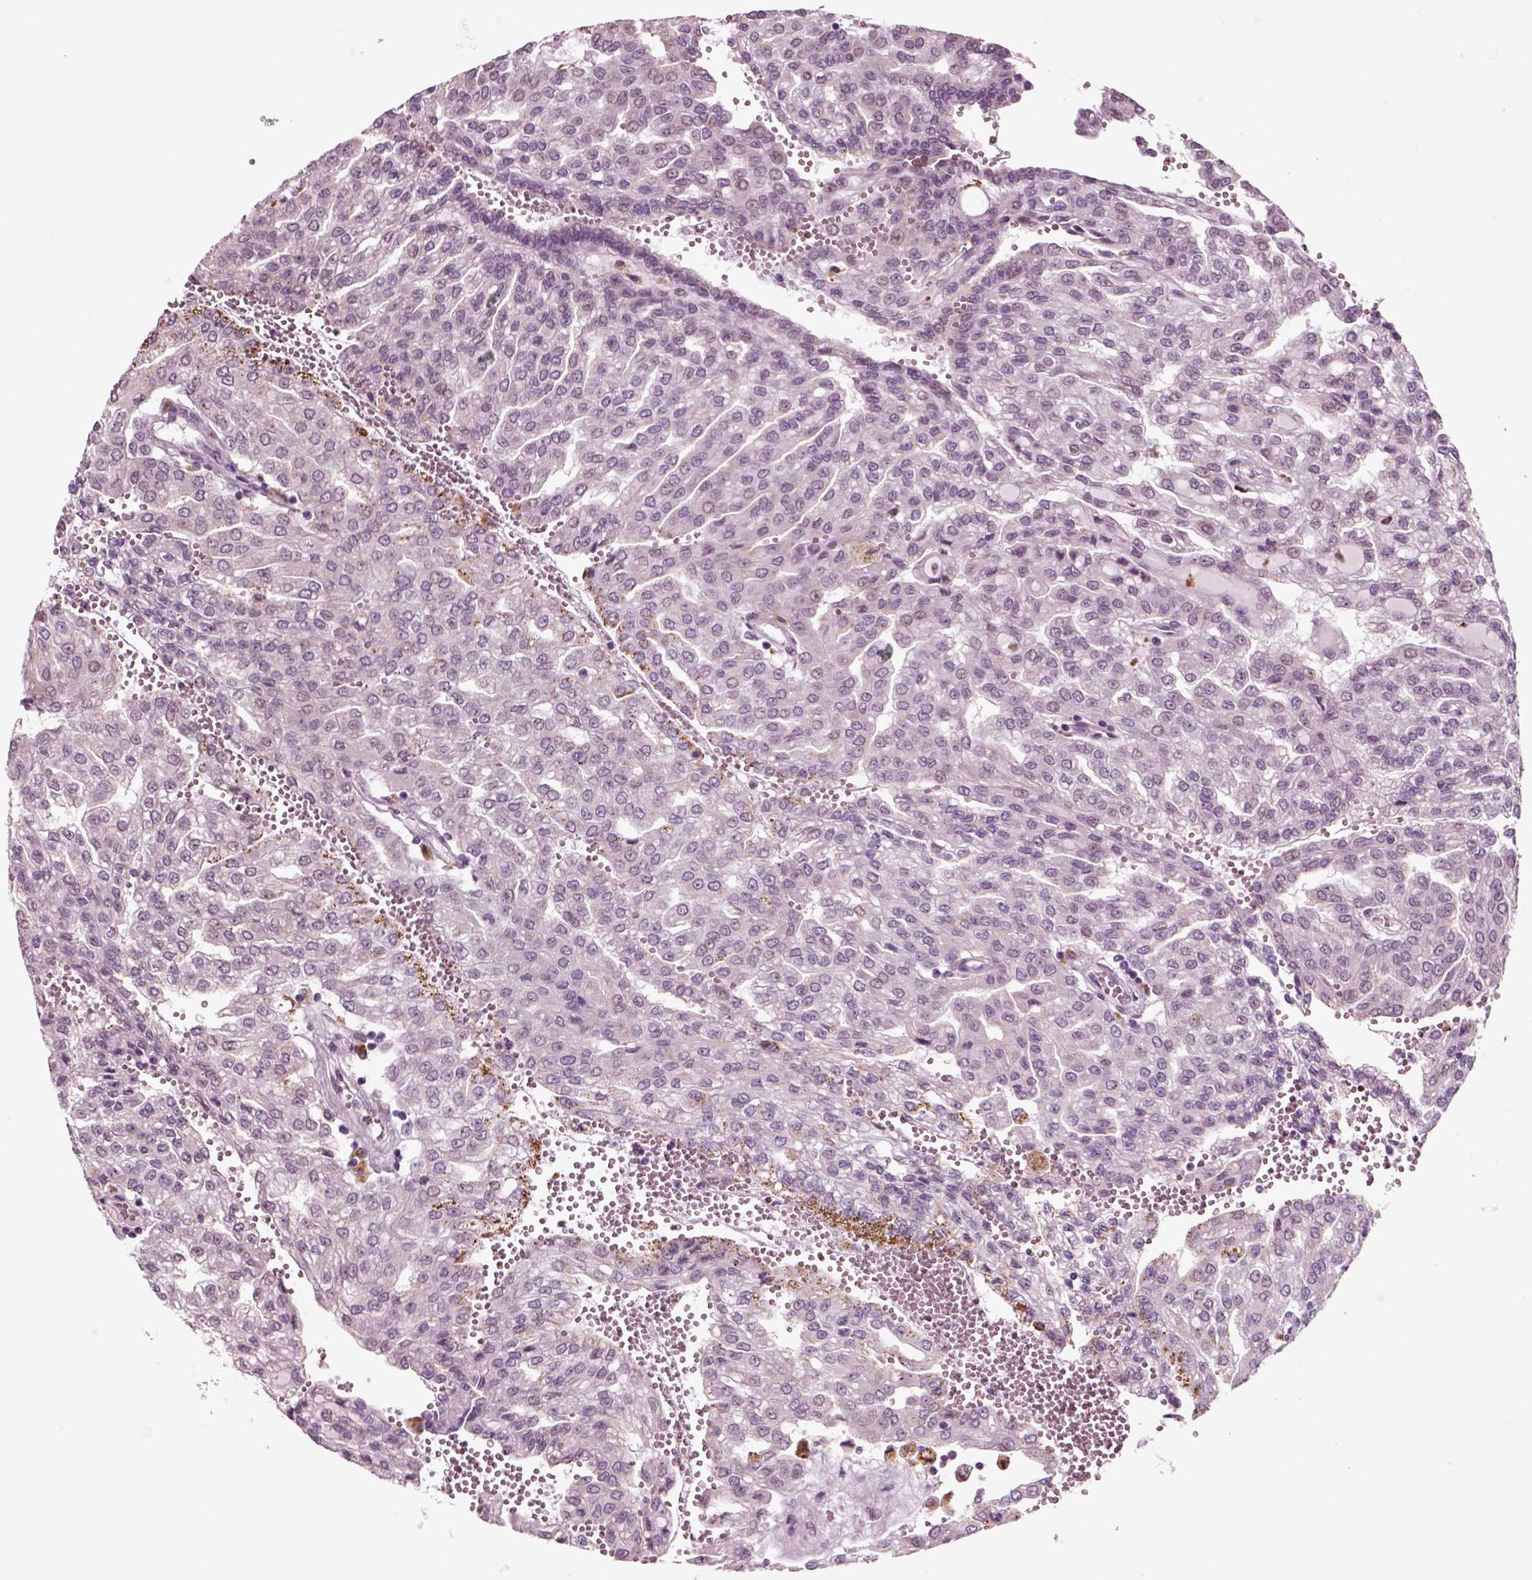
{"staining": {"intensity": "negative", "quantity": "none", "location": "none"}, "tissue": "renal cancer", "cell_type": "Tumor cells", "image_type": "cancer", "snomed": [{"axis": "morphology", "description": "Adenocarcinoma, NOS"}, {"axis": "topography", "description": "Kidney"}], "caption": "Micrograph shows no protein expression in tumor cells of renal cancer (adenocarcinoma) tissue.", "gene": "CHGB", "patient": {"sex": "male", "age": 63}}